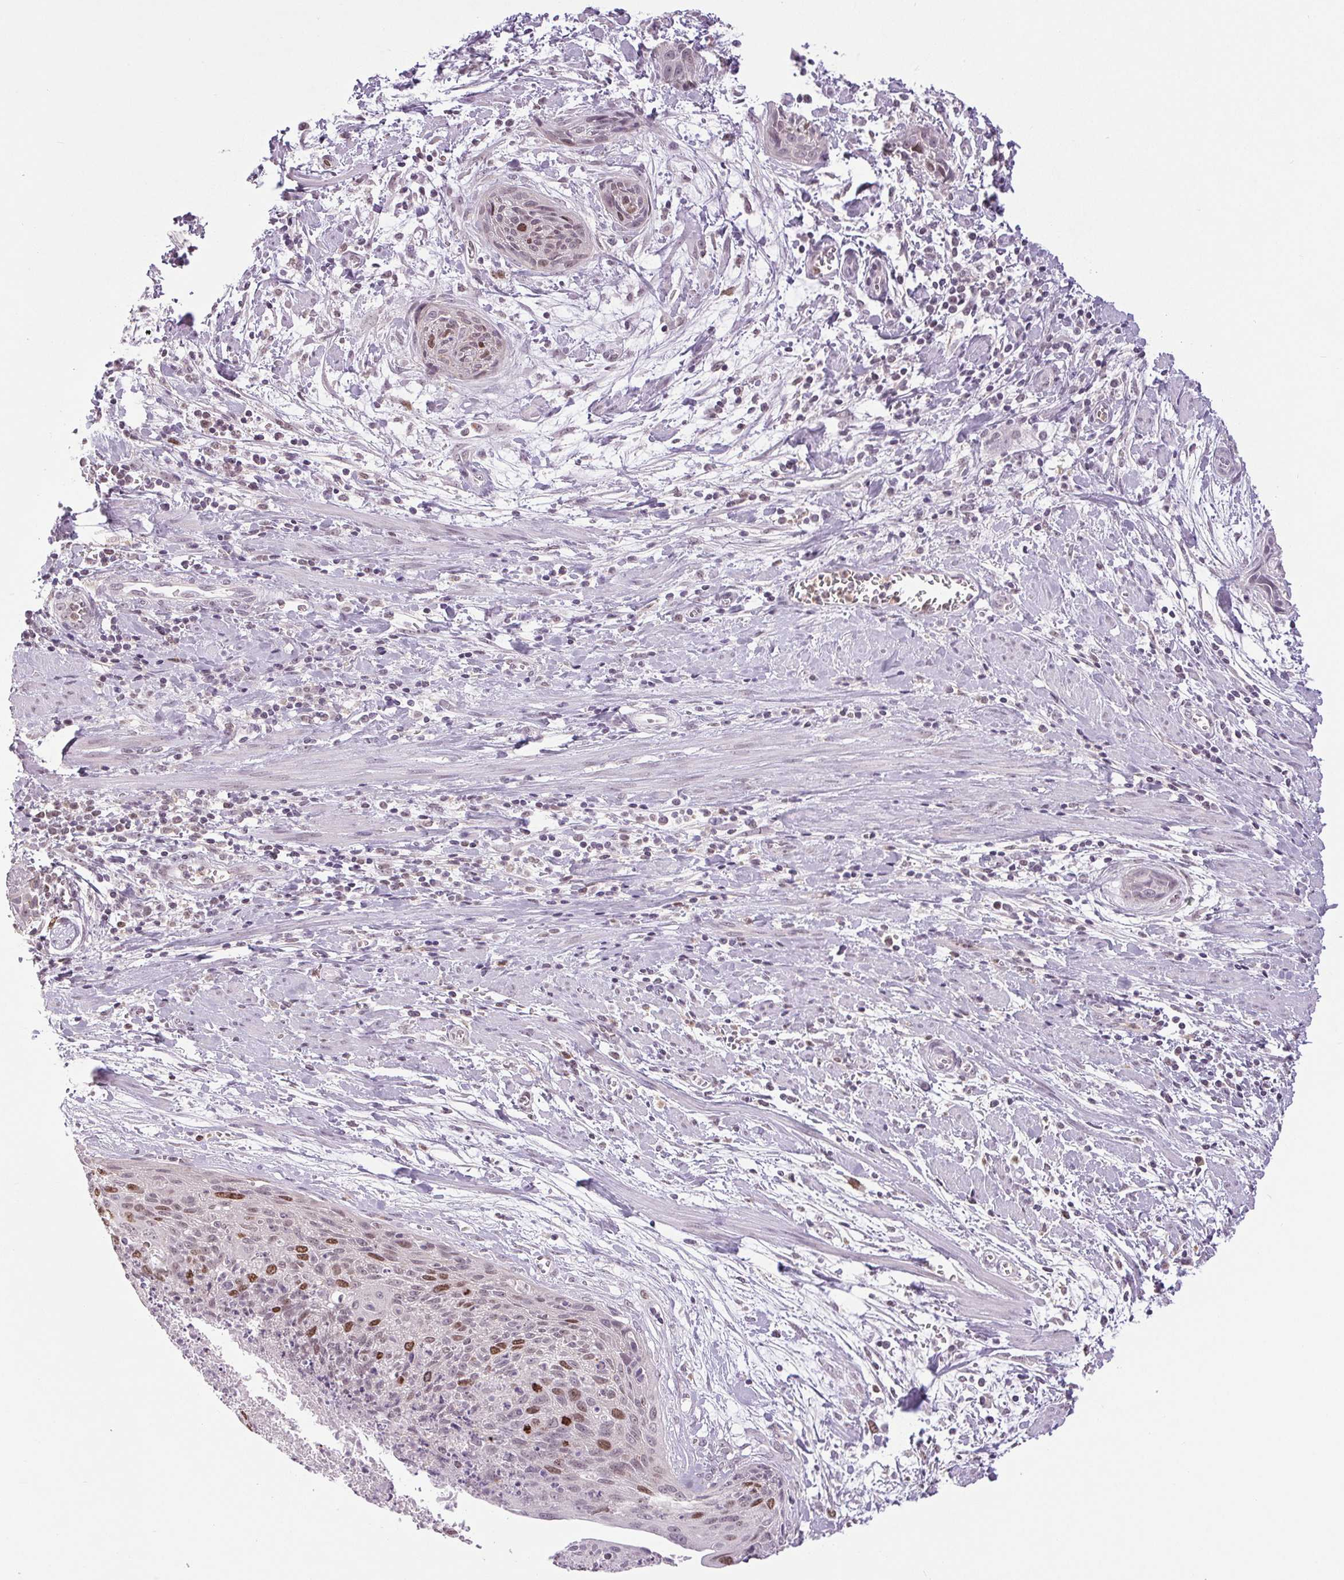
{"staining": {"intensity": "strong", "quantity": "<25%", "location": "nuclear"}, "tissue": "cervical cancer", "cell_type": "Tumor cells", "image_type": "cancer", "snomed": [{"axis": "morphology", "description": "Squamous cell carcinoma, NOS"}, {"axis": "topography", "description": "Cervix"}], "caption": "High-power microscopy captured an immunohistochemistry (IHC) photomicrograph of cervical cancer (squamous cell carcinoma), revealing strong nuclear expression in about <25% of tumor cells.", "gene": "SMIM6", "patient": {"sex": "female", "age": 55}}